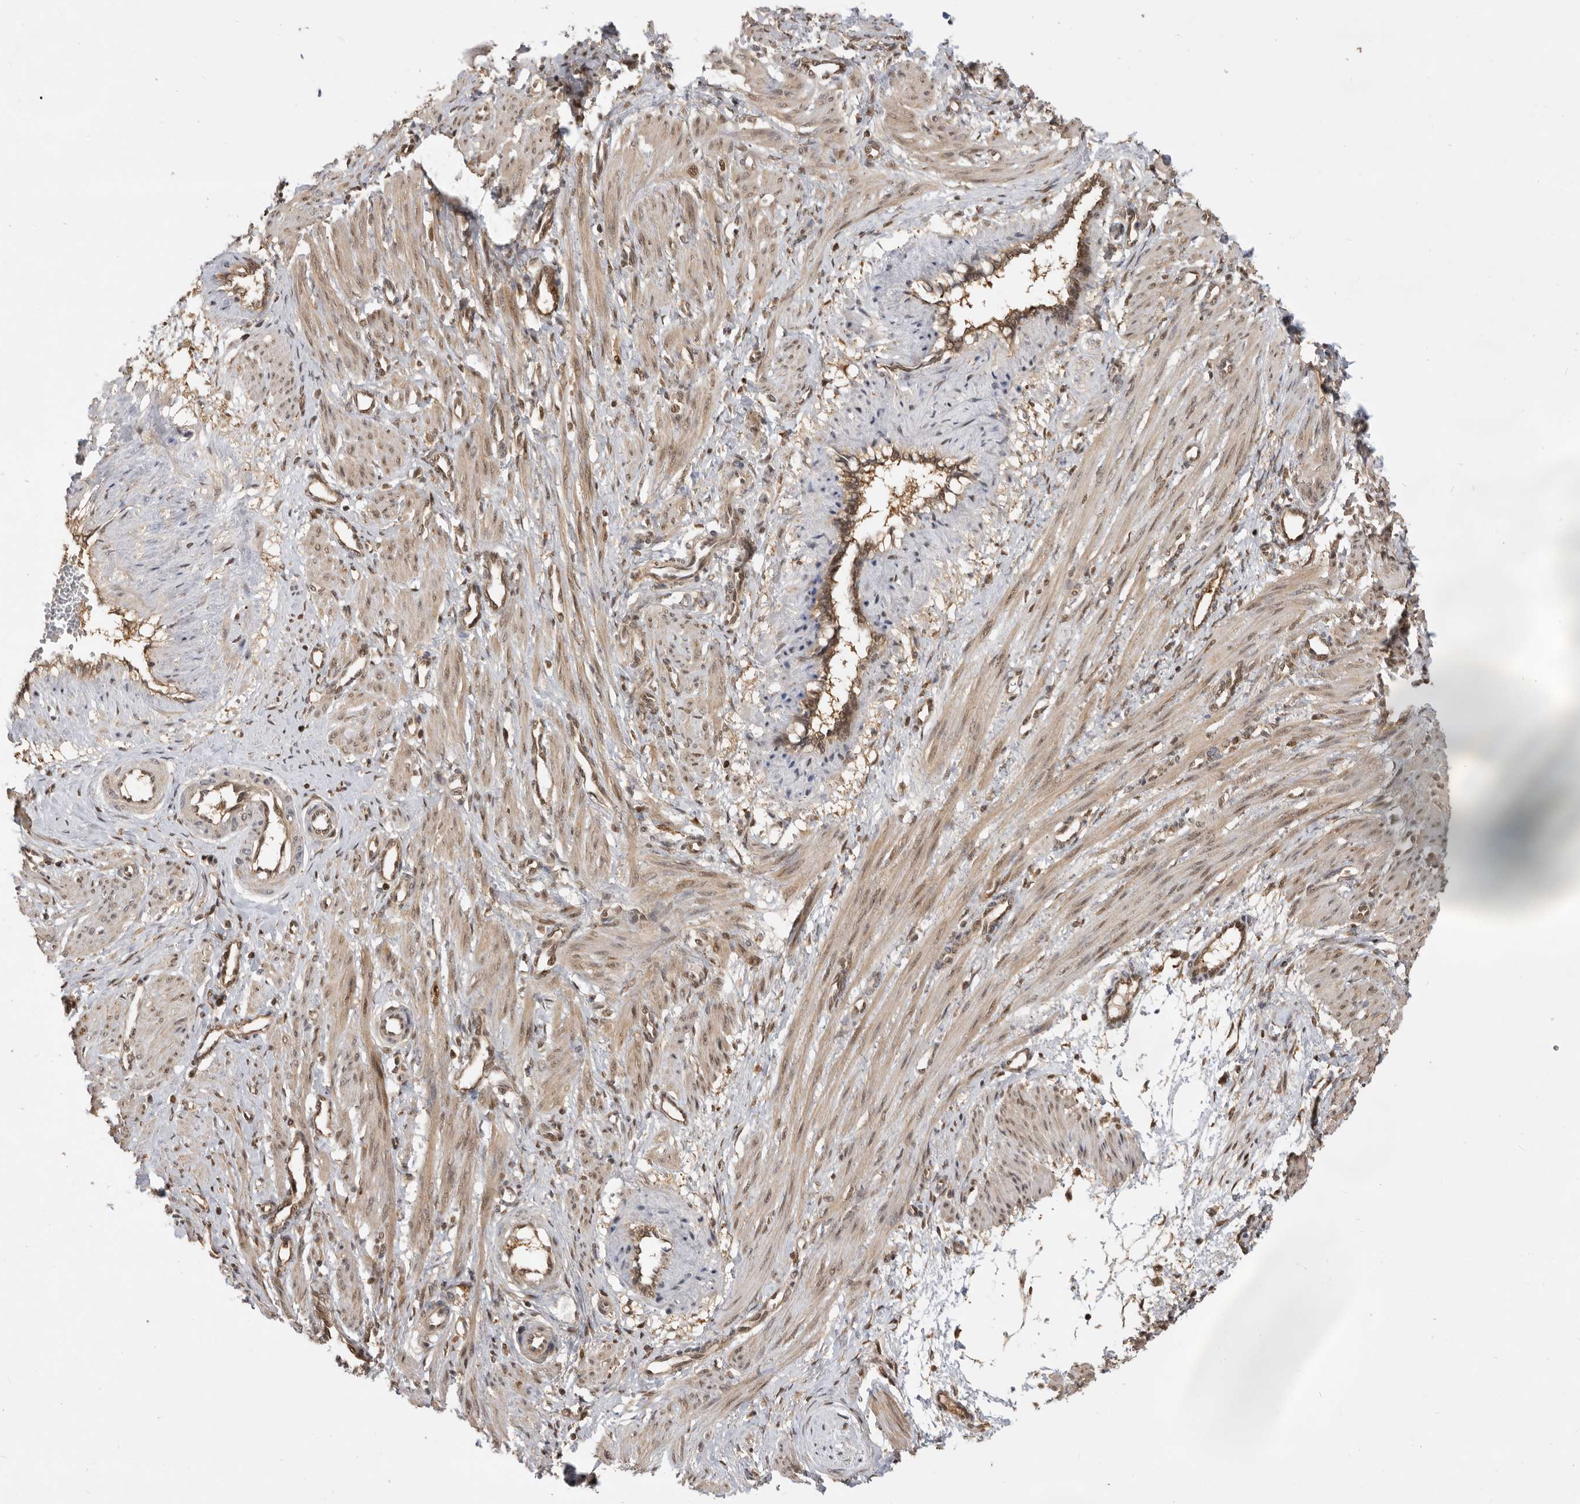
{"staining": {"intensity": "moderate", "quantity": ">75%", "location": "cytoplasmic/membranous,nuclear"}, "tissue": "smooth muscle", "cell_type": "Smooth muscle cells", "image_type": "normal", "snomed": [{"axis": "morphology", "description": "Normal tissue, NOS"}, {"axis": "topography", "description": "Endometrium"}], "caption": "This is an image of immunohistochemistry staining of benign smooth muscle, which shows moderate positivity in the cytoplasmic/membranous,nuclear of smooth muscle cells.", "gene": "ADPRS", "patient": {"sex": "female", "age": 33}}